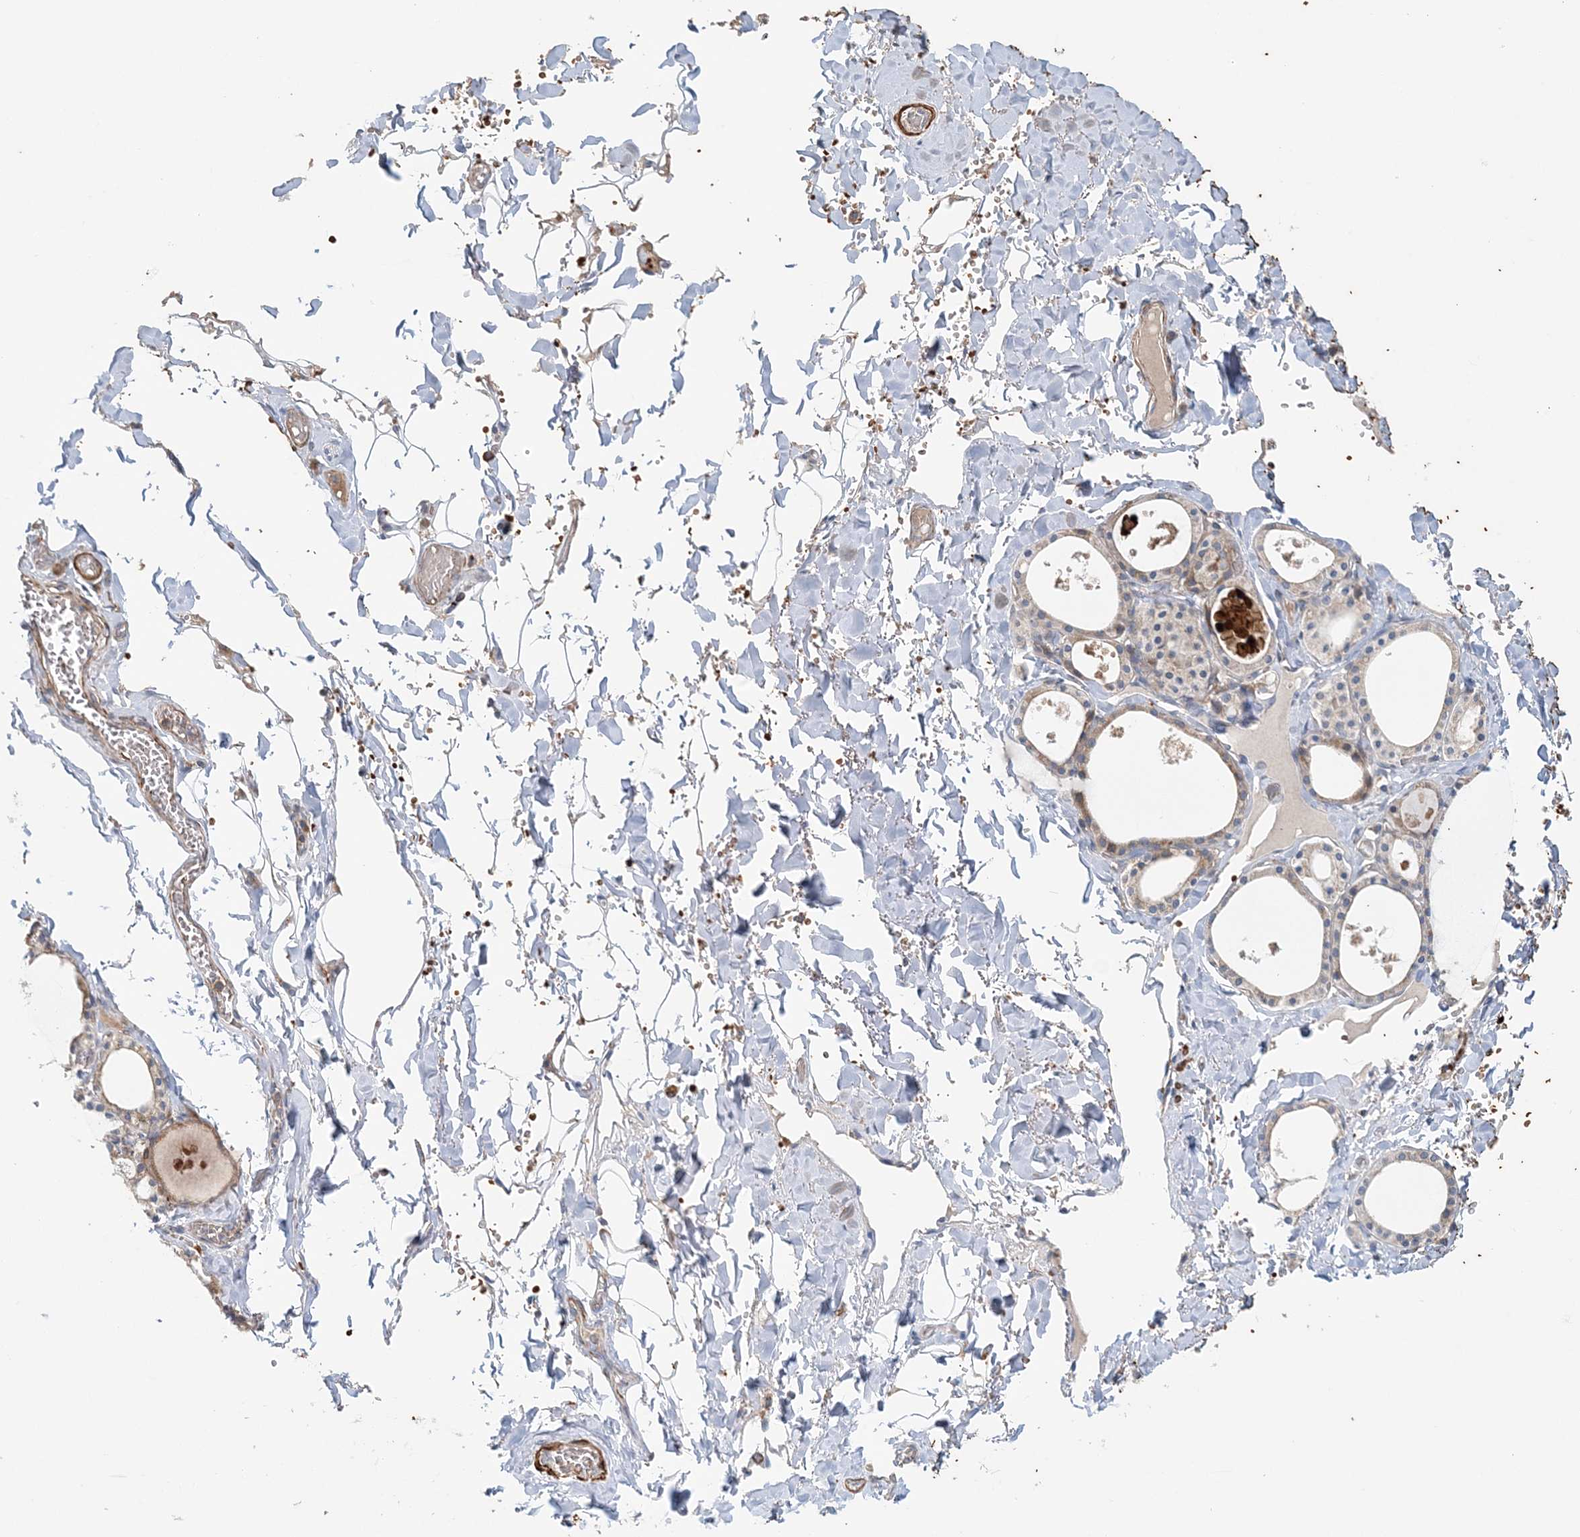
{"staining": {"intensity": "moderate", "quantity": ">75%", "location": "cytoplasmic/membranous"}, "tissue": "thyroid gland", "cell_type": "Glandular cells", "image_type": "normal", "snomed": [{"axis": "morphology", "description": "Normal tissue, NOS"}, {"axis": "topography", "description": "Thyroid gland"}], "caption": "DAB immunohistochemical staining of normal human thyroid gland demonstrates moderate cytoplasmic/membranous protein staining in approximately >75% of glandular cells. The staining is performed using DAB (3,3'-diaminobenzidine) brown chromogen to label protein expression. The nuclei are counter-stained blue using hematoxylin.", "gene": "TTI1", "patient": {"sex": "male", "age": 56}}